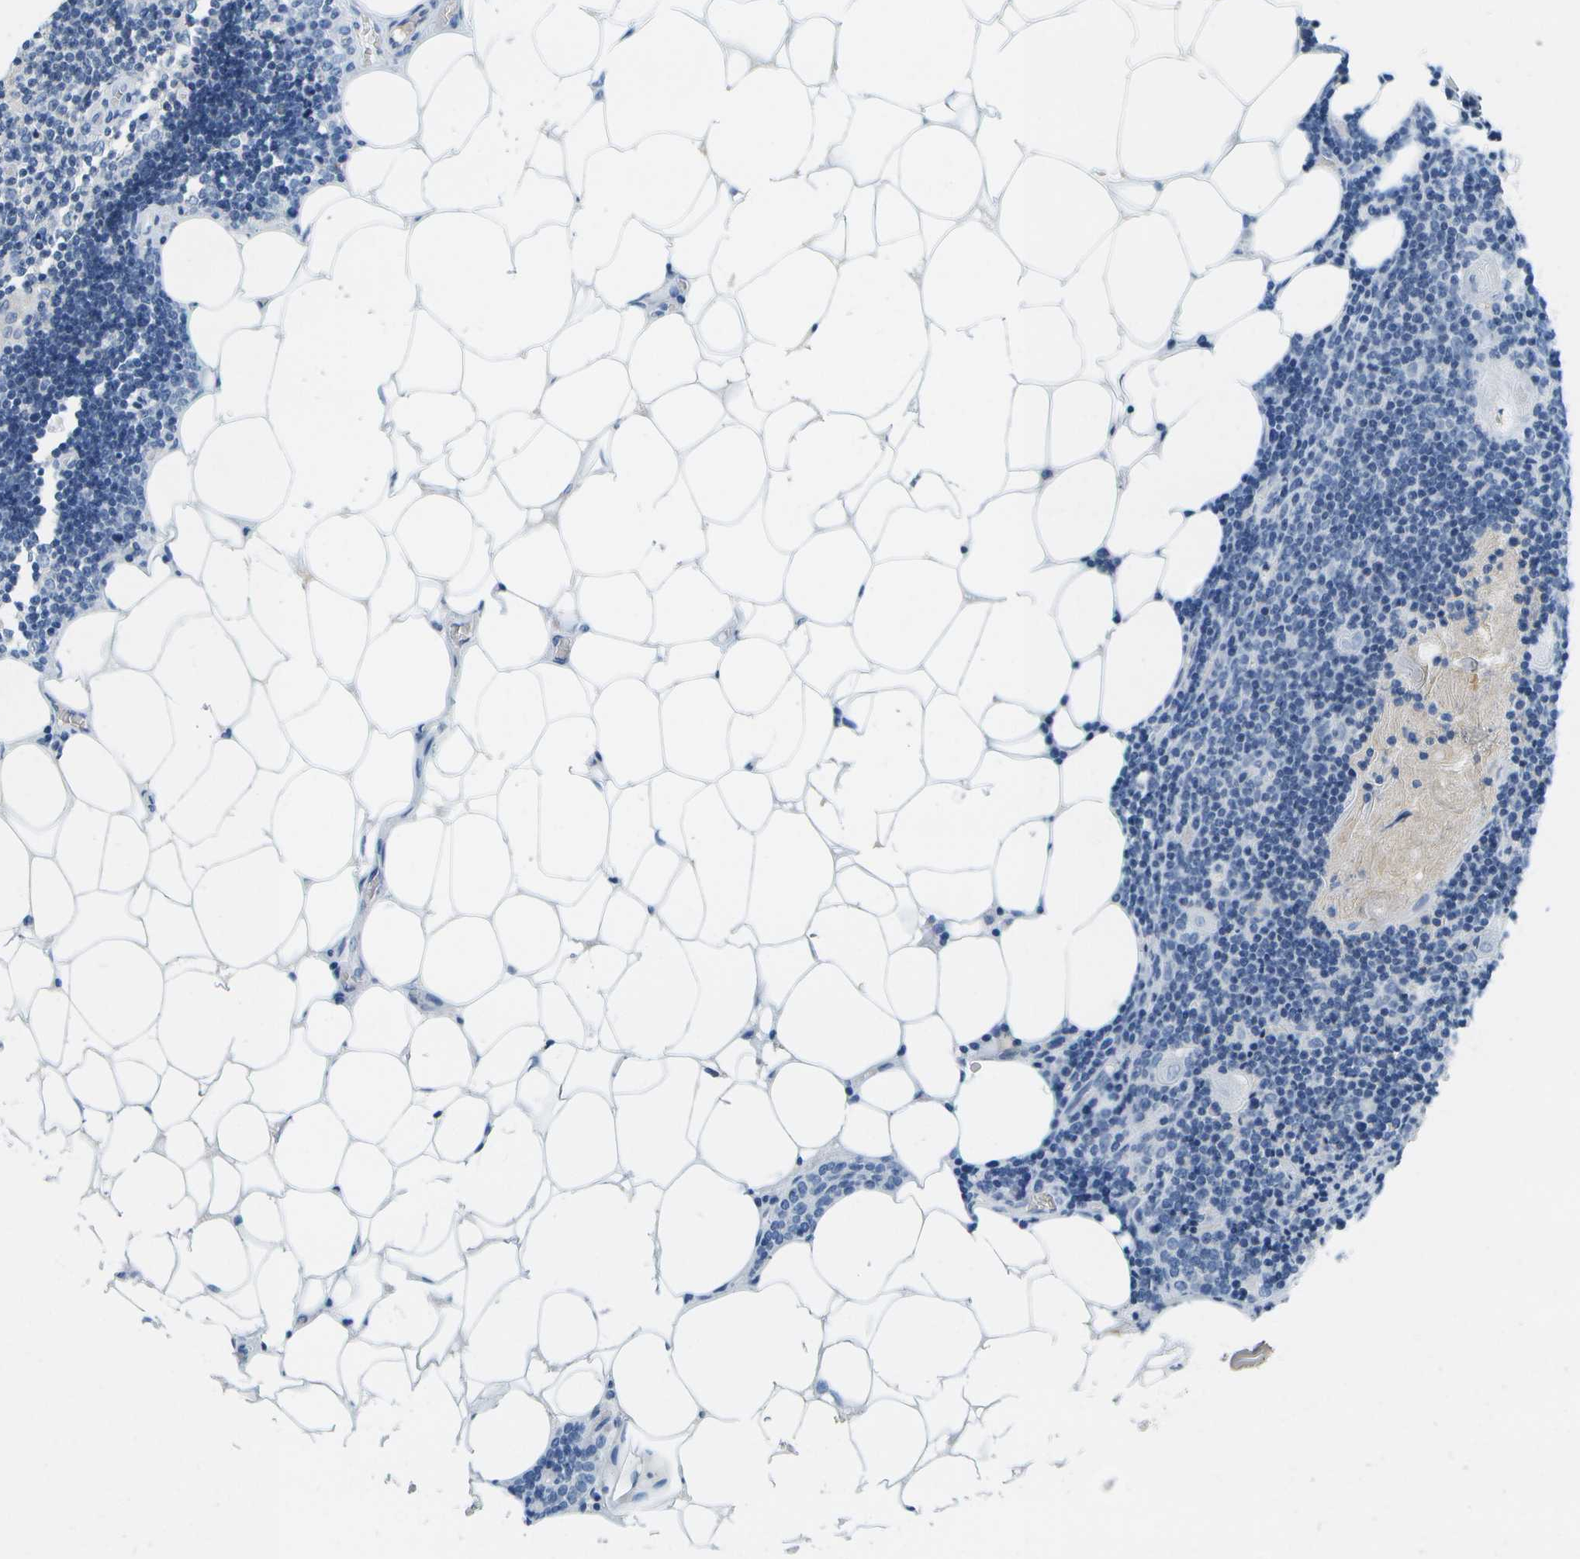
{"staining": {"intensity": "negative", "quantity": "none", "location": "none"}, "tissue": "lymph node", "cell_type": "Germinal center cells", "image_type": "normal", "snomed": [{"axis": "morphology", "description": "Normal tissue, NOS"}, {"axis": "topography", "description": "Lymph node"}], "caption": "DAB immunohistochemical staining of unremarkable lymph node shows no significant positivity in germinal center cells.", "gene": "SERPINA1", "patient": {"sex": "male", "age": 33}}